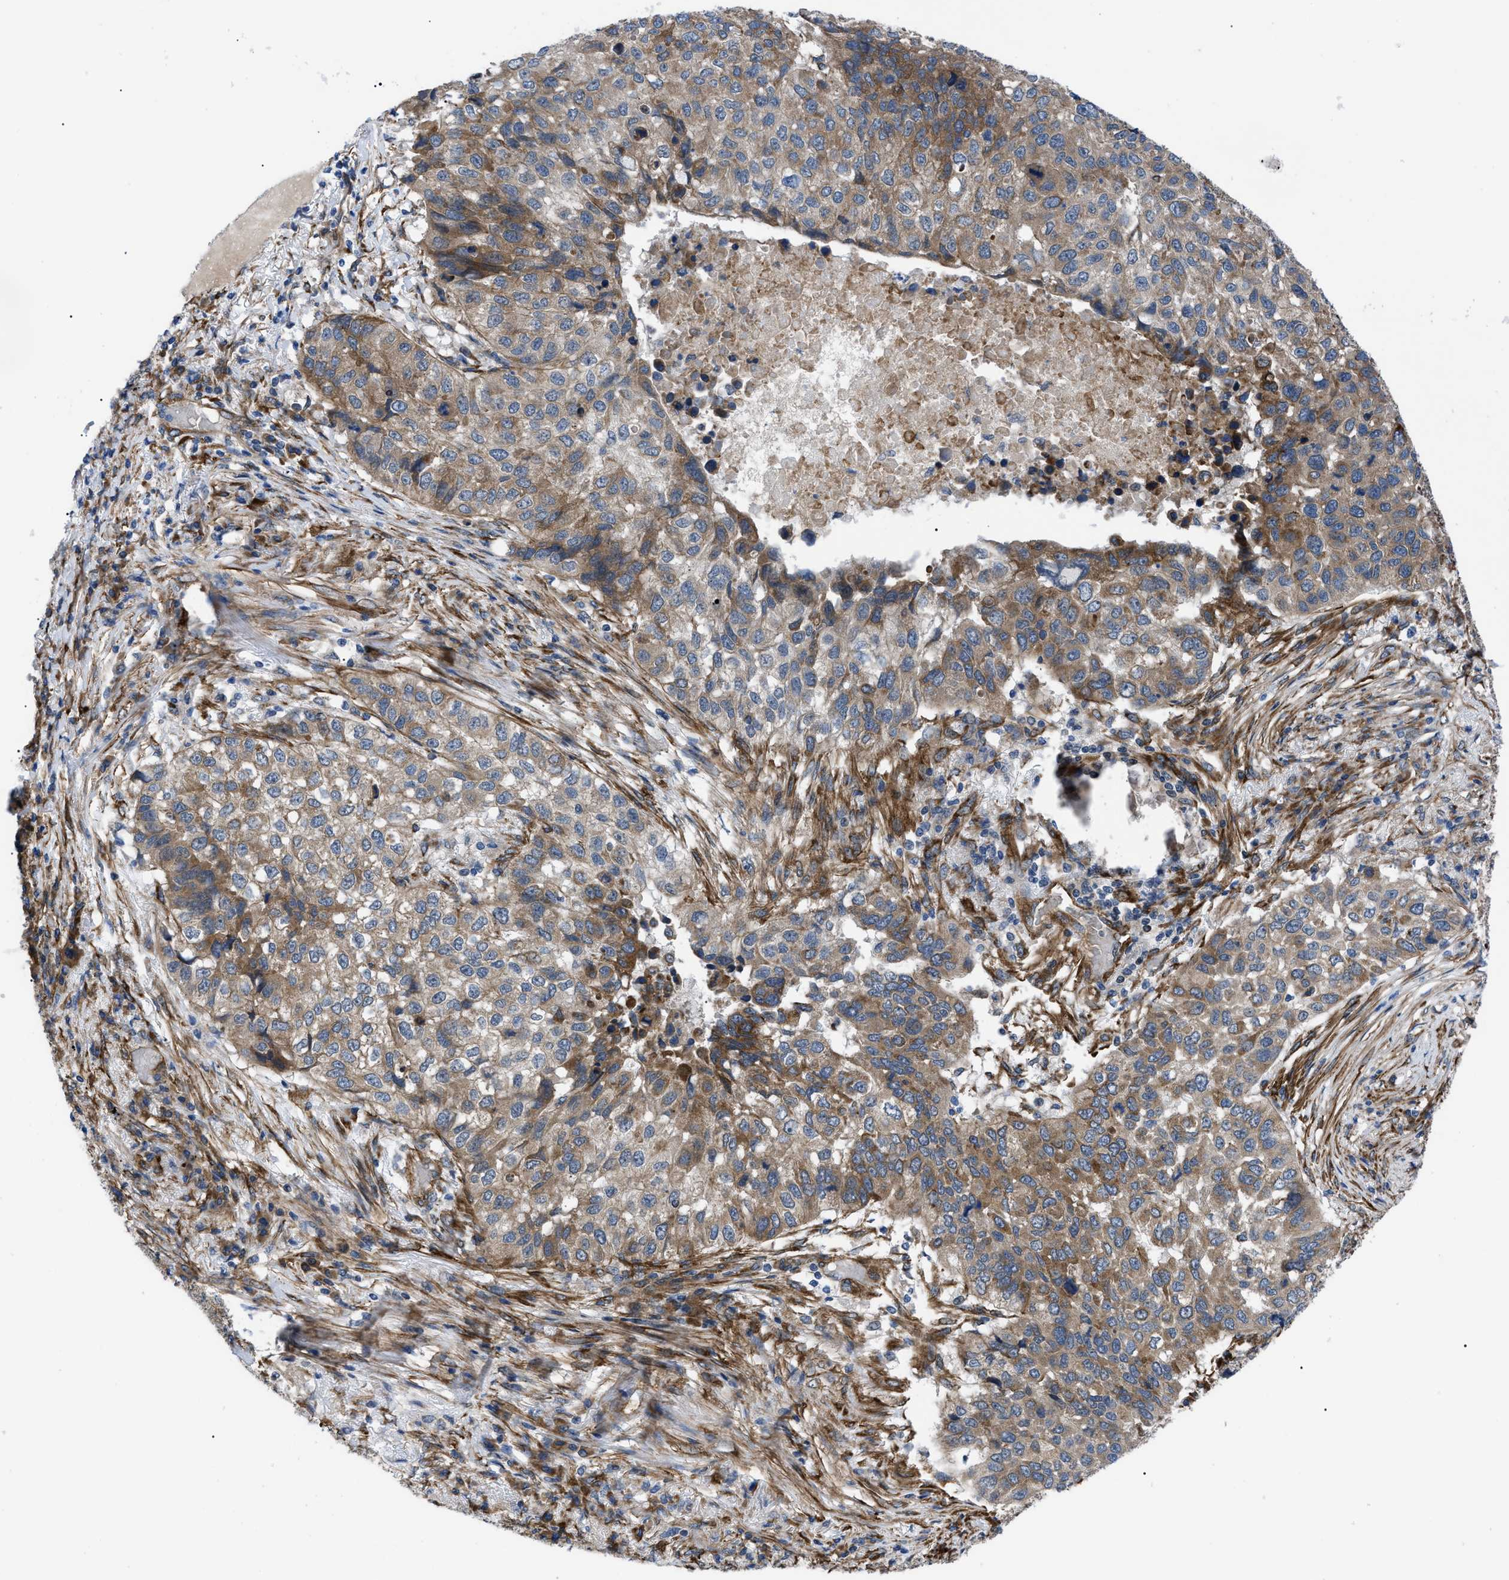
{"staining": {"intensity": "moderate", "quantity": ">75%", "location": "cytoplasmic/membranous"}, "tissue": "lung cancer", "cell_type": "Tumor cells", "image_type": "cancer", "snomed": [{"axis": "morphology", "description": "Squamous cell carcinoma, NOS"}, {"axis": "topography", "description": "Lung"}], "caption": "This photomicrograph shows IHC staining of human lung squamous cell carcinoma, with medium moderate cytoplasmic/membranous positivity in about >75% of tumor cells.", "gene": "MYO10", "patient": {"sex": "male", "age": 57}}